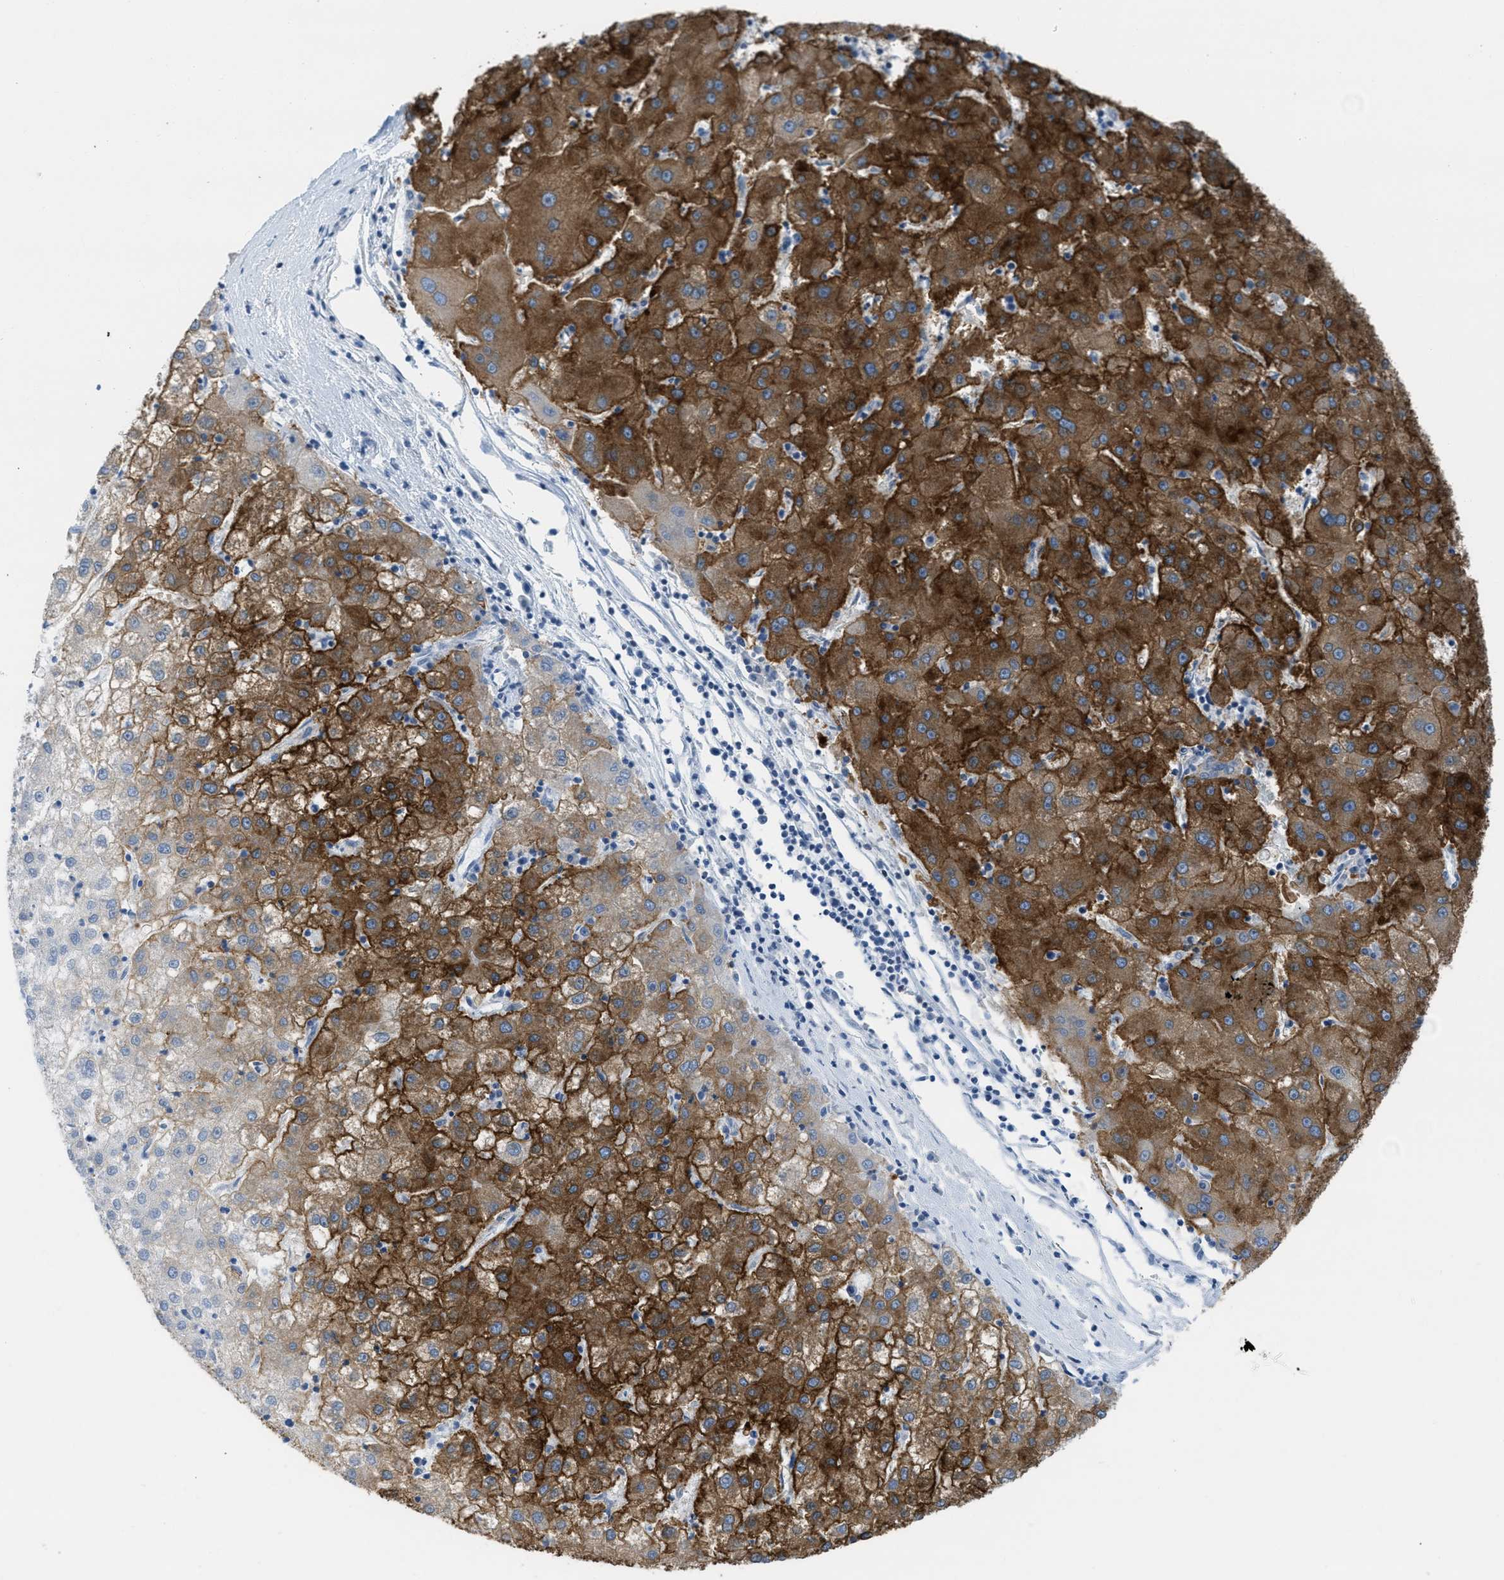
{"staining": {"intensity": "strong", "quantity": ">75%", "location": "cytoplasmic/membranous"}, "tissue": "liver cancer", "cell_type": "Tumor cells", "image_type": "cancer", "snomed": [{"axis": "morphology", "description": "Carcinoma, Hepatocellular, NOS"}, {"axis": "topography", "description": "Liver"}], "caption": "Immunohistochemical staining of liver cancer reveals high levels of strong cytoplasmic/membranous protein expression in approximately >75% of tumor cells.", "gene": "ASGR1", "patient": {"sex": "male", "age": 72}}